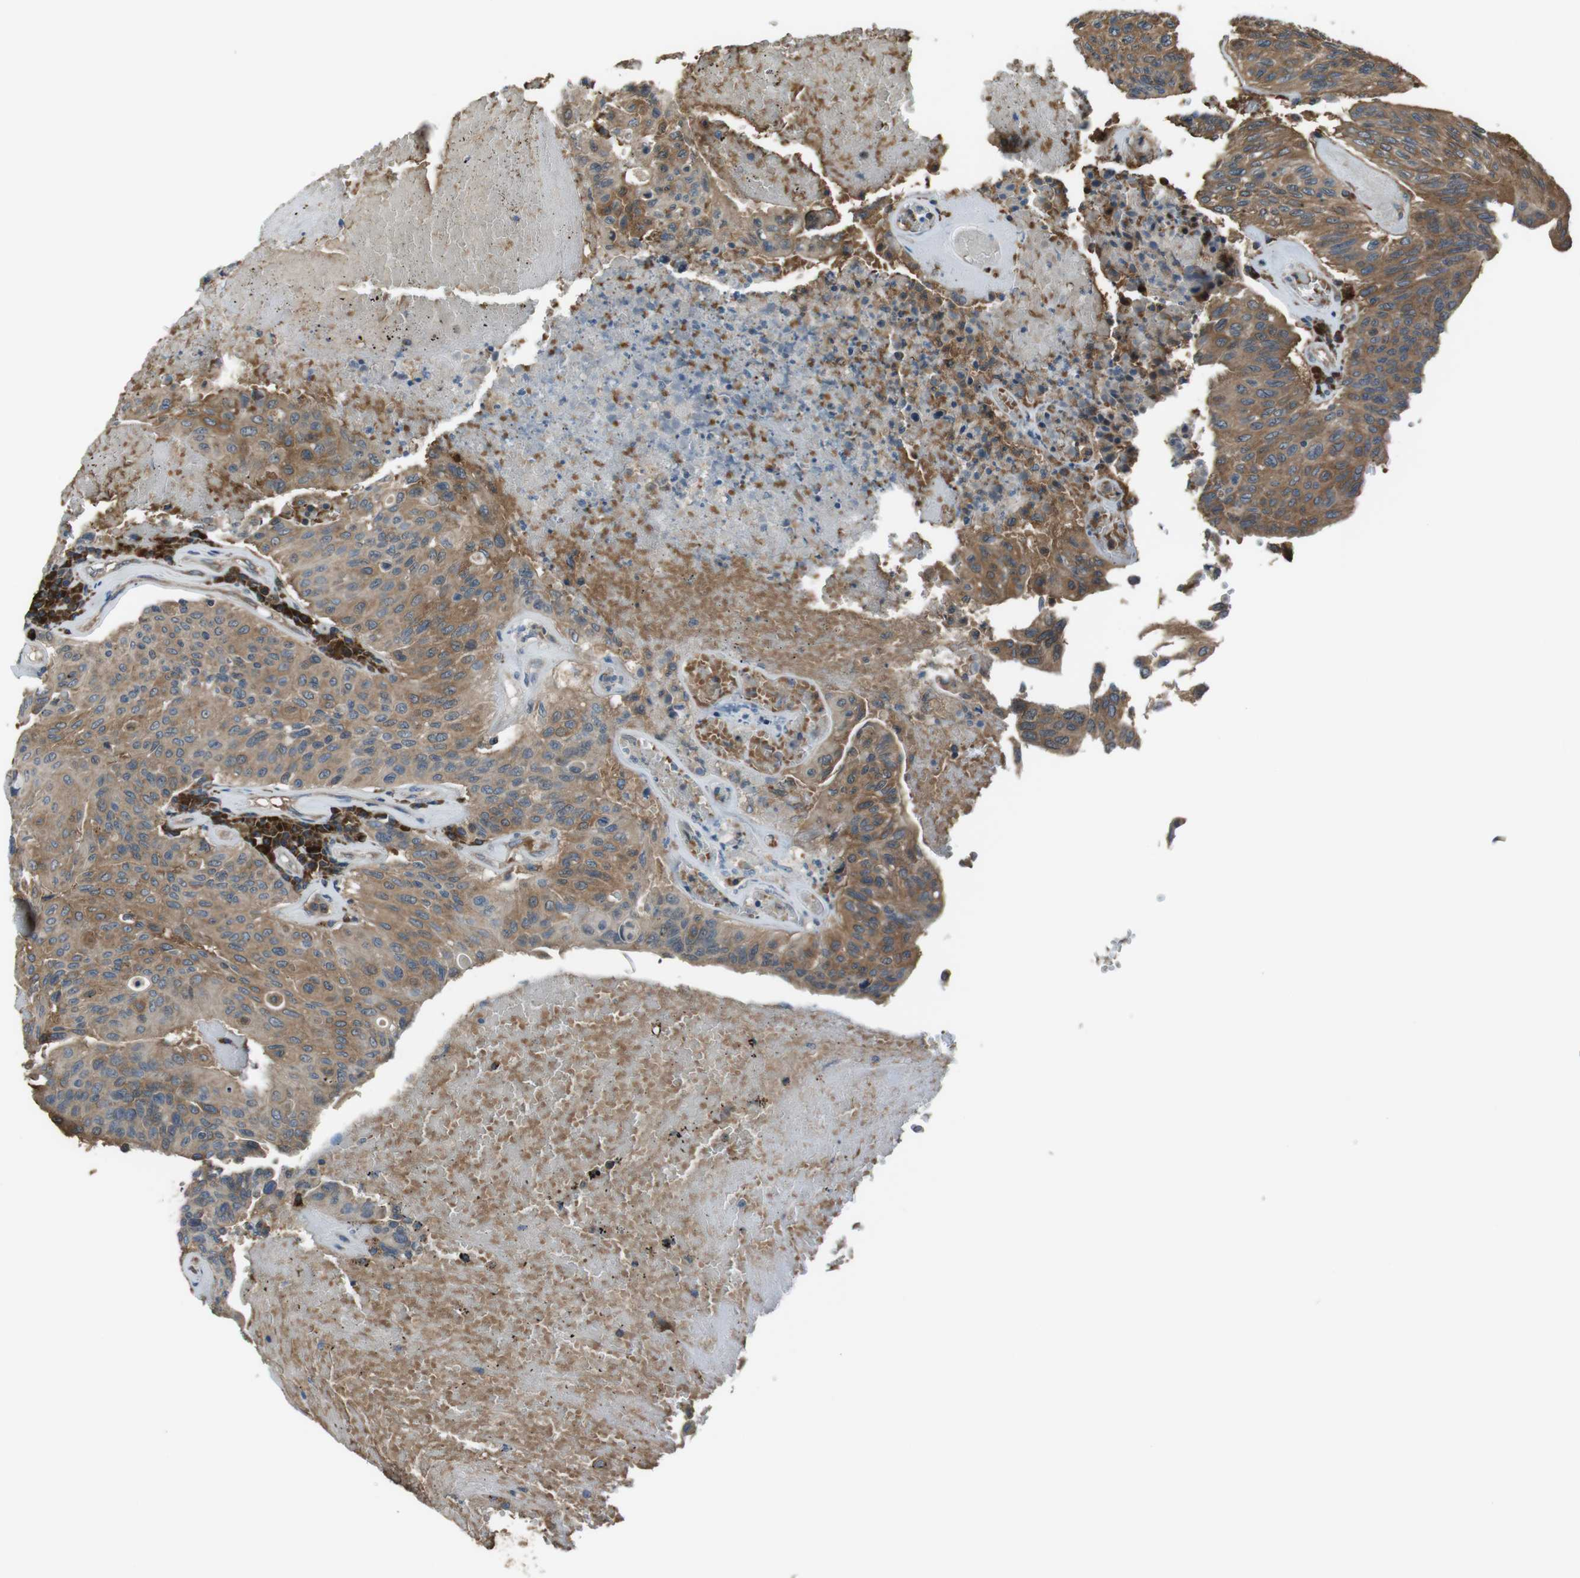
{"staining": {"intensity": "moderate", "quantity": ">75%", "location": "cytoplasmic/membranous"}, "tissue": "urothelial cancer", "cell_type": "Tumor cells", "image_type": "cancer", "snomed": [{"axis": "morphology", "description": "Urothelial carcinoma, High grade"}, {"axis": "topography", "description": "Urinary bladder"}], "caption": "Urothelial carcinoma (high-grade) stained with immunohistochemistry (IHC) exhibits moderate cytoplasmic/membranous positivity in about >75% of tumor cells.", "gene": "SSR3", "patient": {"sex": "male", "age": 66}}